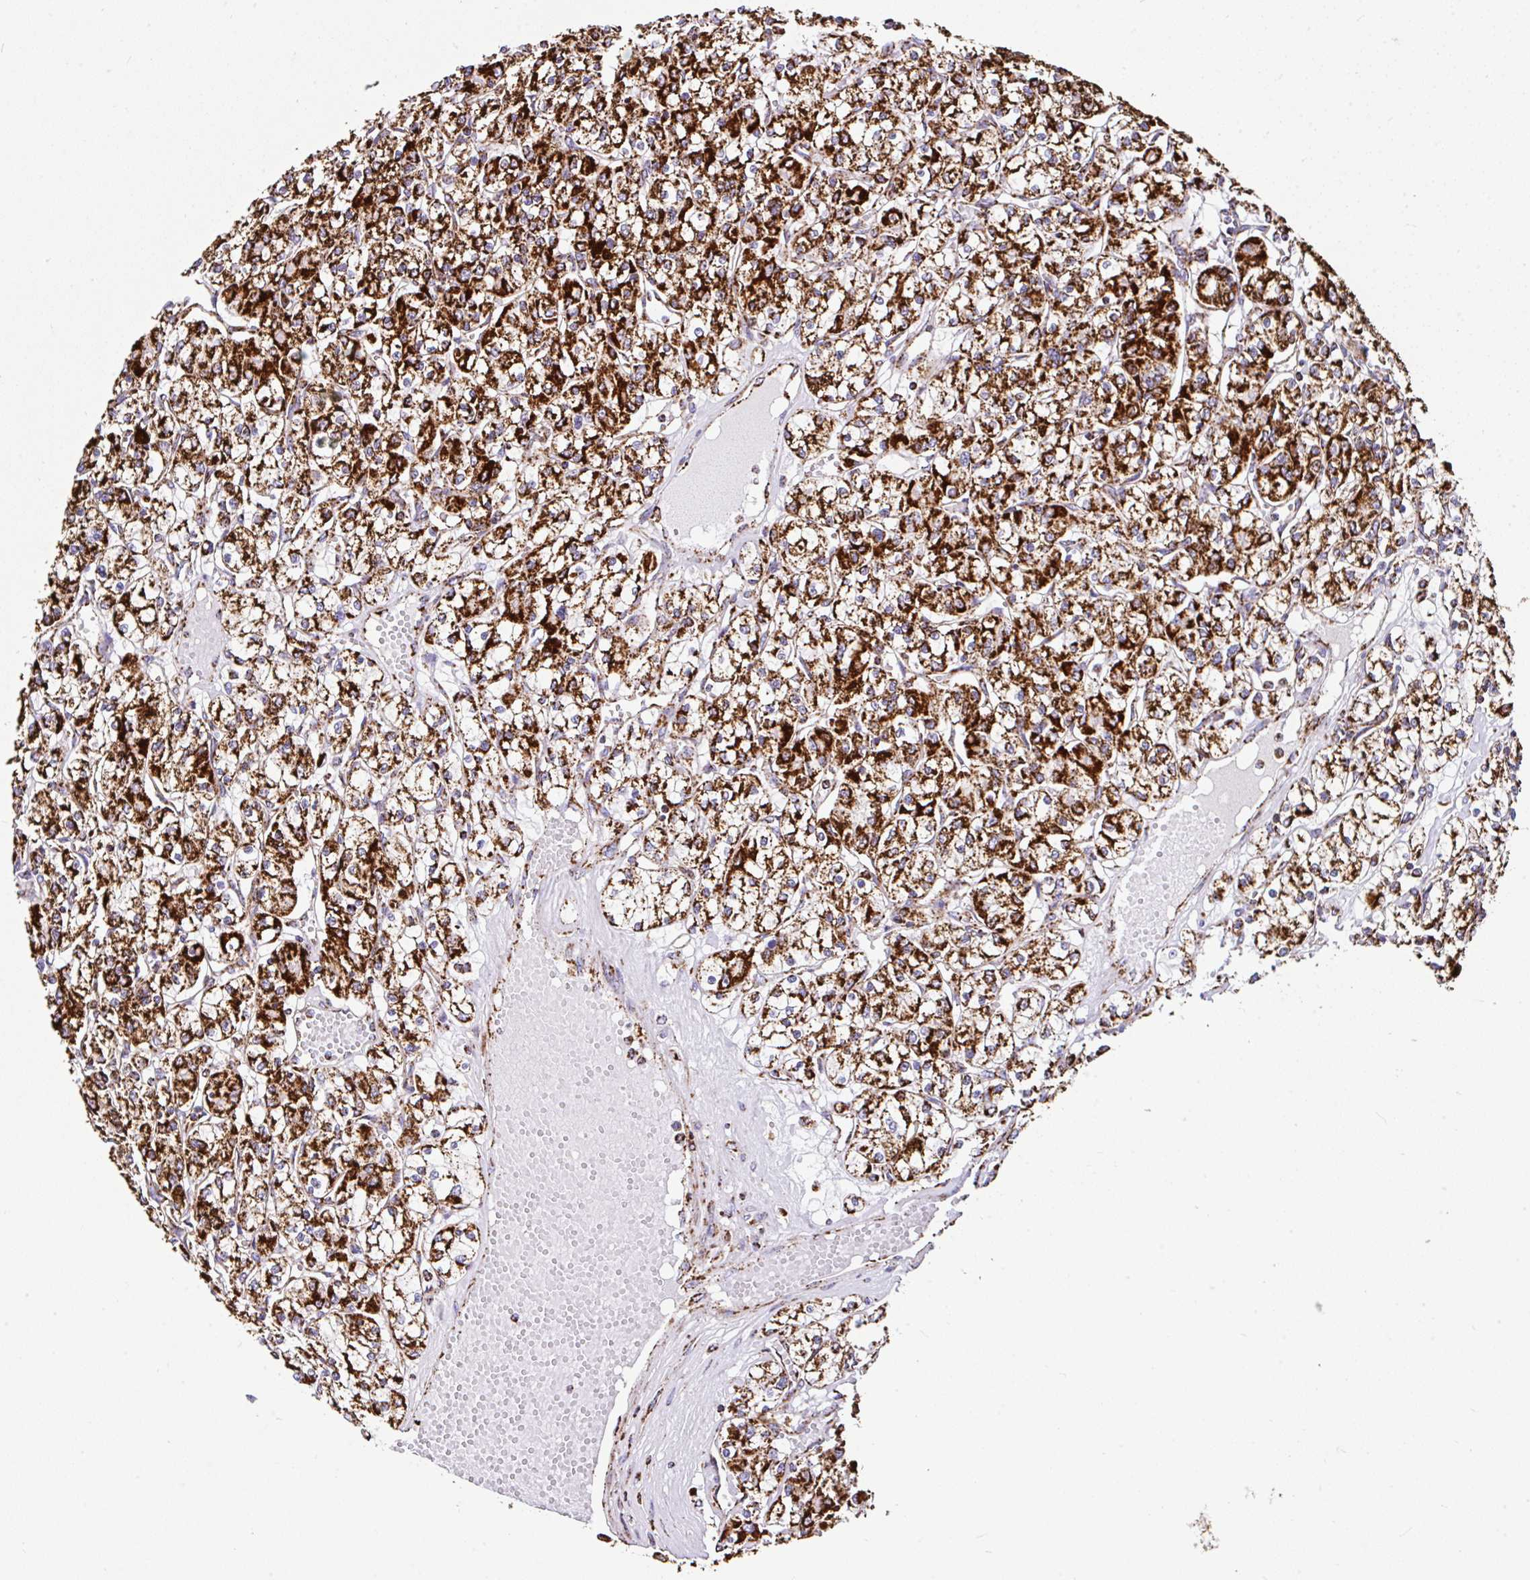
{"staining": {"intensity": "strong", "quantity": ">75%", "location": "cytoplasmic/membranous"}, "tissue": "renal cancer", "cell_type": "Tumor cells", "image_type": "cancer", "snomed": [{"axis": "morphology", "description": "Adenocarcinoma, NOS"}, {"axis": "topography", "description": "Kidney"}], "caption": "Protein staining reveals strong cytoplasmic/membranous staining in about >75% of tumor cells in renal cancer (adenocarcinoma).", "gene": "ANKRD33B", "patient": {"sex": "female", "age": 59}}